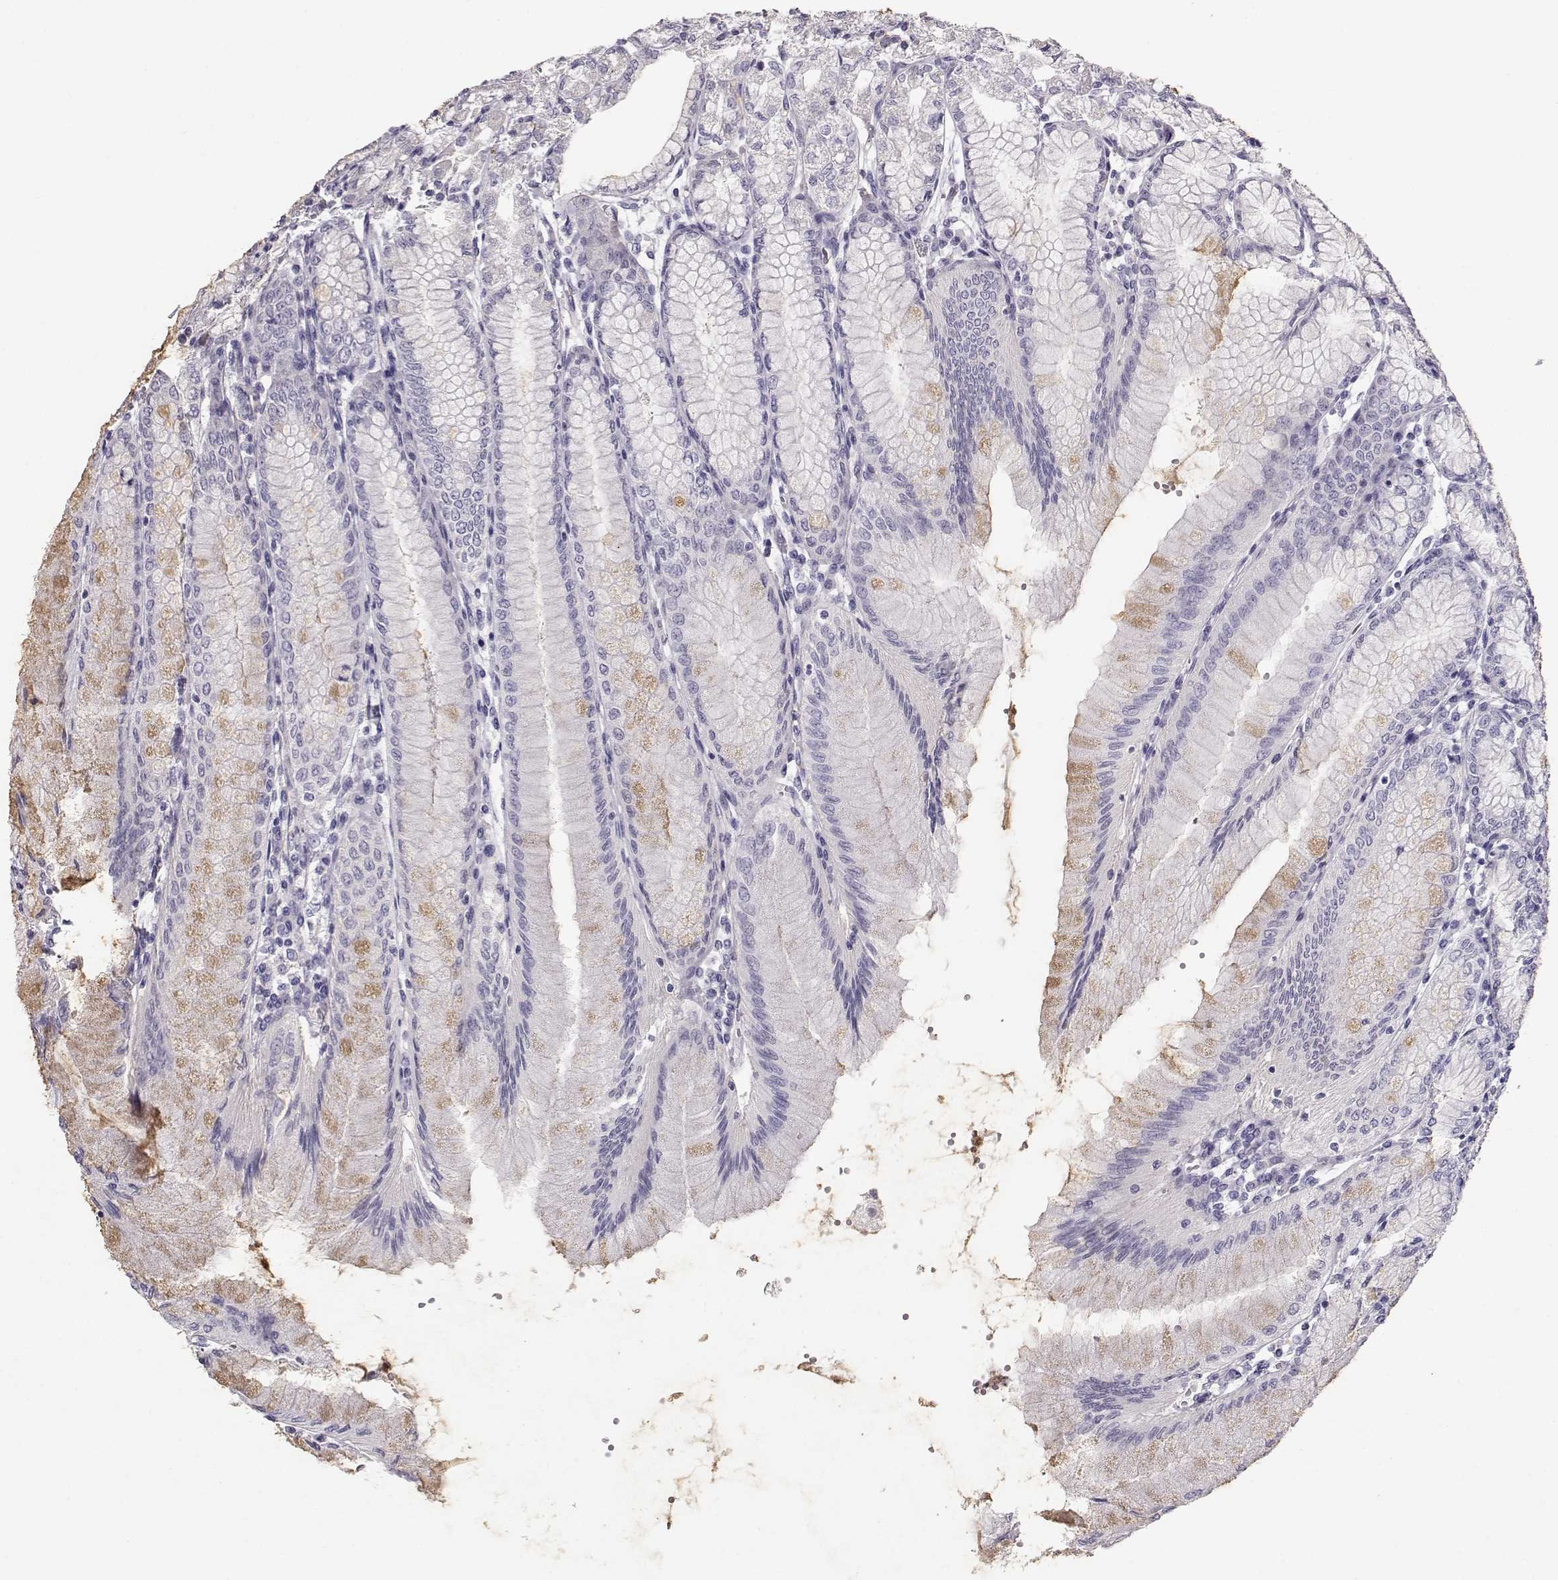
{"staining": {"intensity": "weak", "quantity": "<25%", "location": "cytoplasmic/membranous"}, "tissue": "stomach", "cell_type": "Glandular cells", "image_type": "normal", "snomed": [{"axis": "morphology", "description": "Normal tissue, NOS"}, {"axis": "topography", "description": "Skeletal muscle"}, {"axis": "topography", "description": "Stomach"}], "caption": "The micrograph reveals no significant expression in glandular cells of stomach.", "gene": "SLC18A1", "patient": {"sex": "female", "age": 57}}